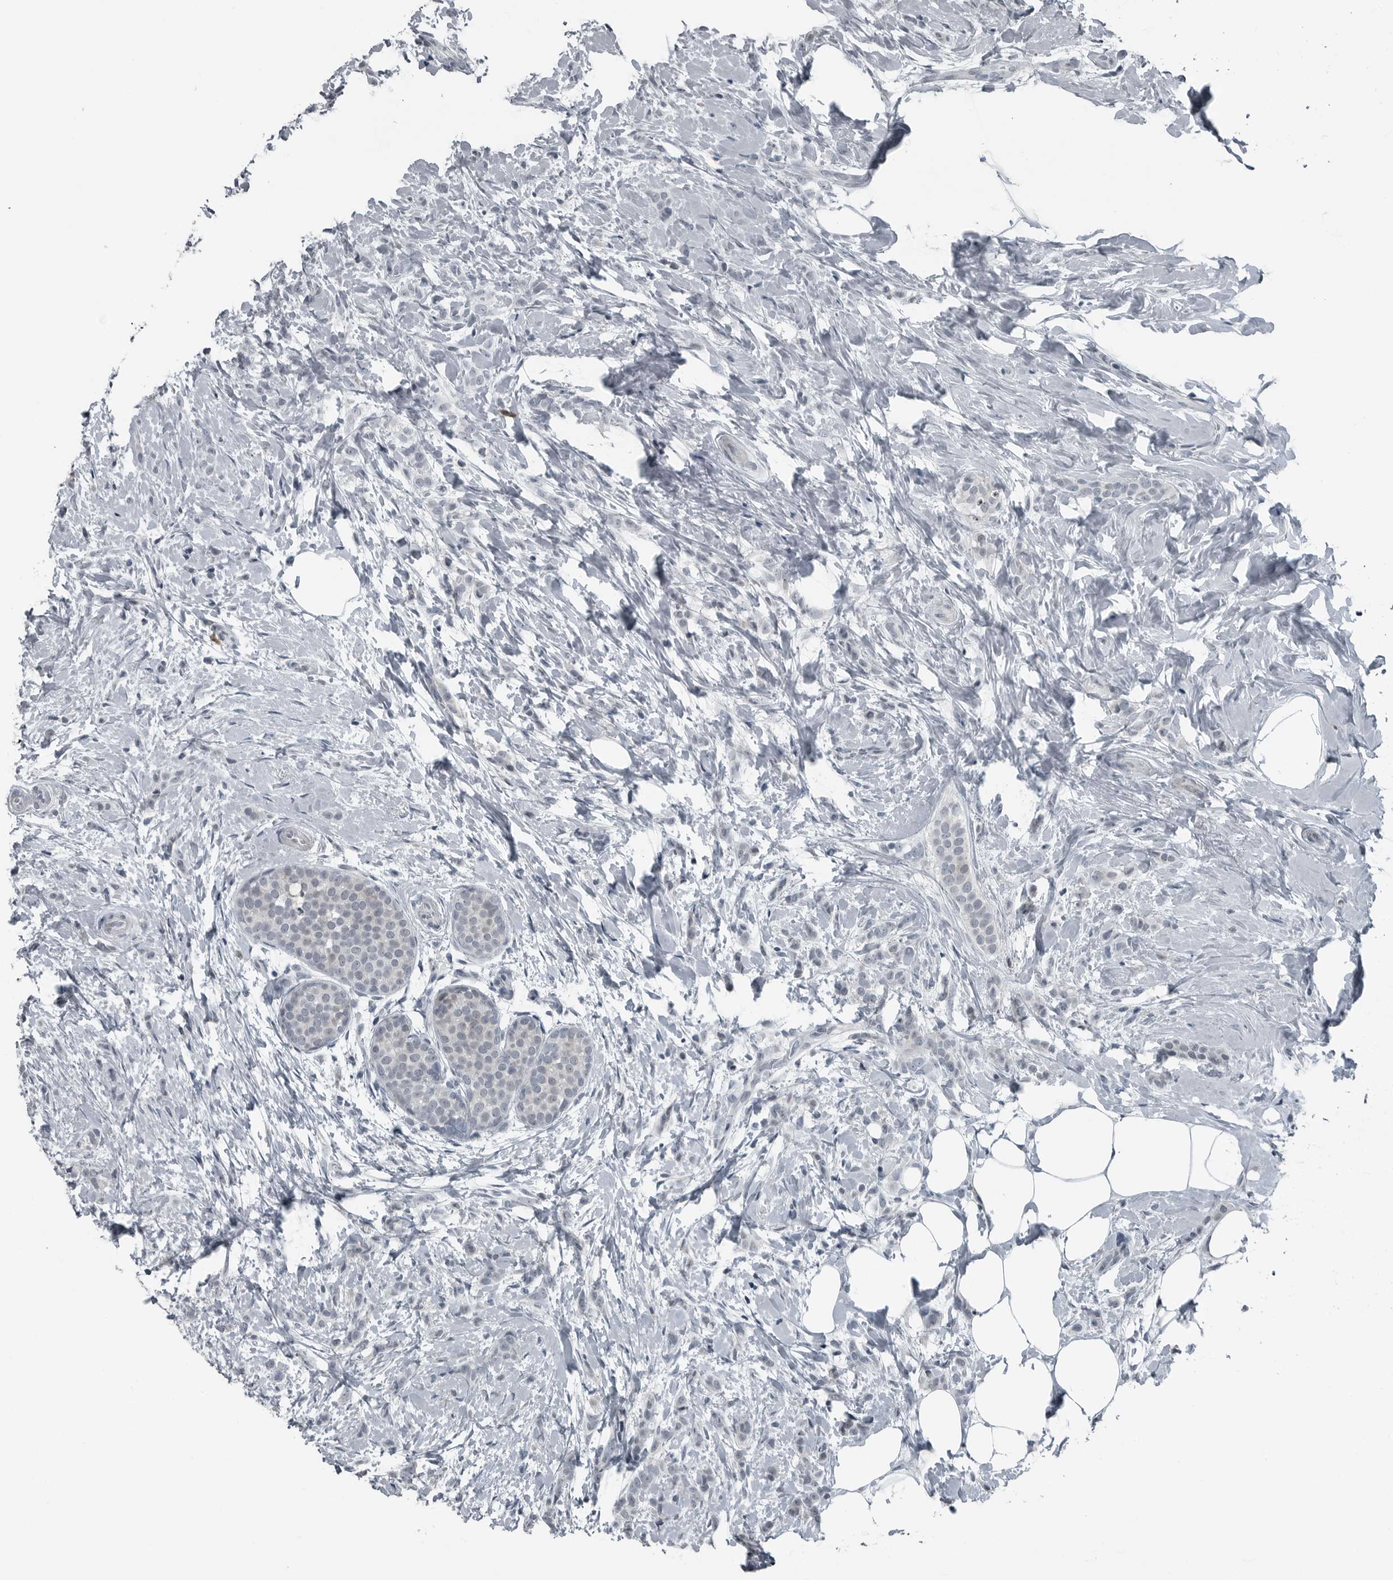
{"staining": {"intensity": "negative", "quantity": "none", "location": "none"}, "tissue": "breast cancer", "cell_type": "Tumor cells", "image_type": "cancer", "snomed": [{"axis": "morphology", "description": "Lobular carcinoma, in situ"}, {"axis": "morphology", "description": "Lobular carcinoma"}, {"axis": "topography", "description": "Breast"}], "caption": "A high-resolution image shows immunohistochemistry staining of lobular carcinoma in situ (breast), which exhibits no significant staining in tumor cells. (Immunohistochemistry, brightfield microscopy, high magnification).", "gene": "DNAAF11", "patient": {"sex": "female", "age": 41}}